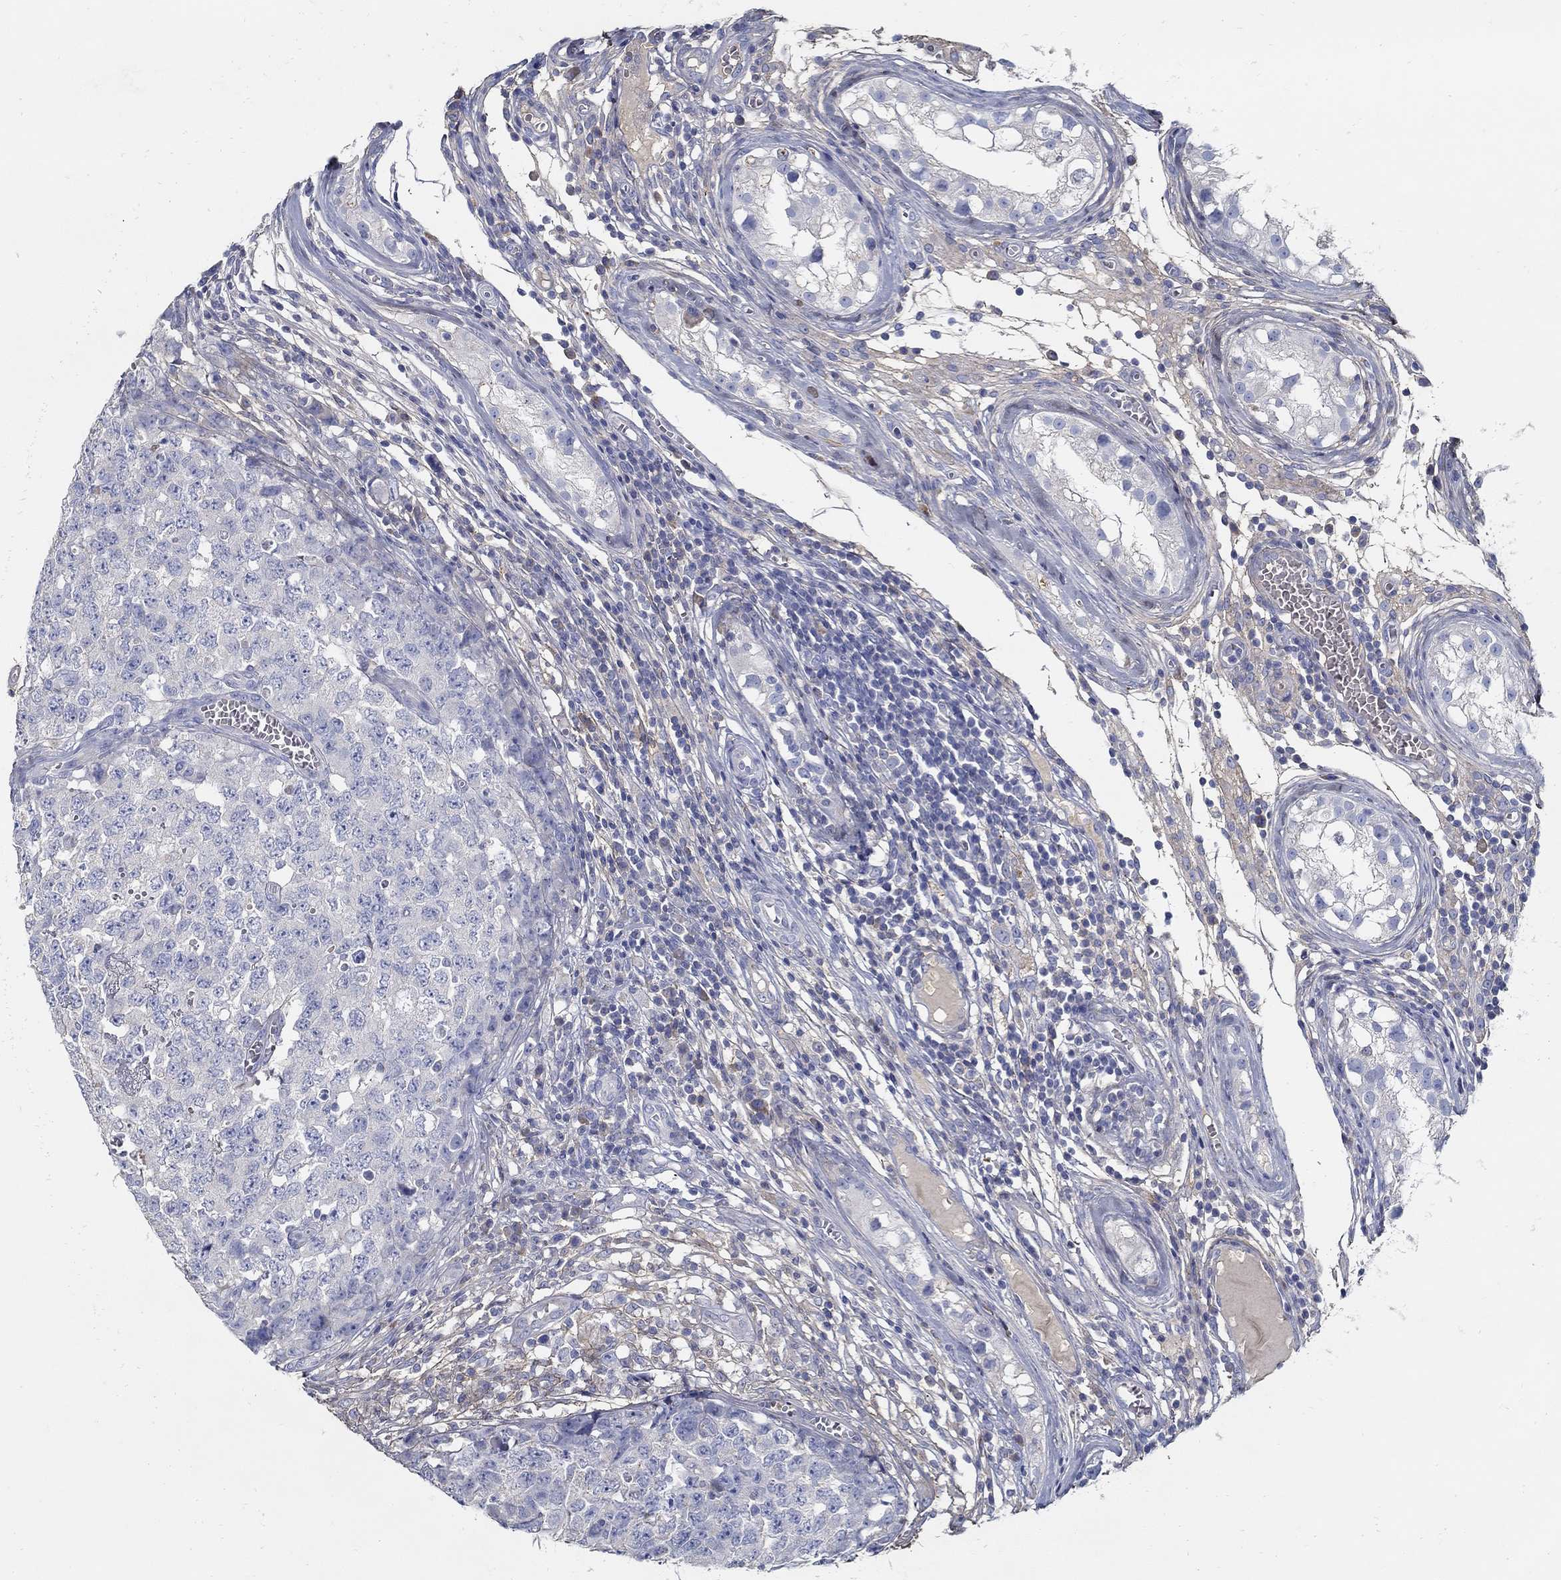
{"staining": {"intensity": "negative", "quantity": "none", "location": "none"}, "tissue": "testis cancer", "cell_type": "Tumor cells", "image_type": "cancer", "snomed": [{"axis": "morphology", "description": "Carcinoma, Embryonal, NOS"}, {"axis": "topography", "description": "Testis"}], "caption": "An image of human testis embryonal carcinoma is negative for staining in tumor cells. Nuclei are stained in blue.", "gene": "TGFBI", "patient": {"sex": "male", "age": 23}}